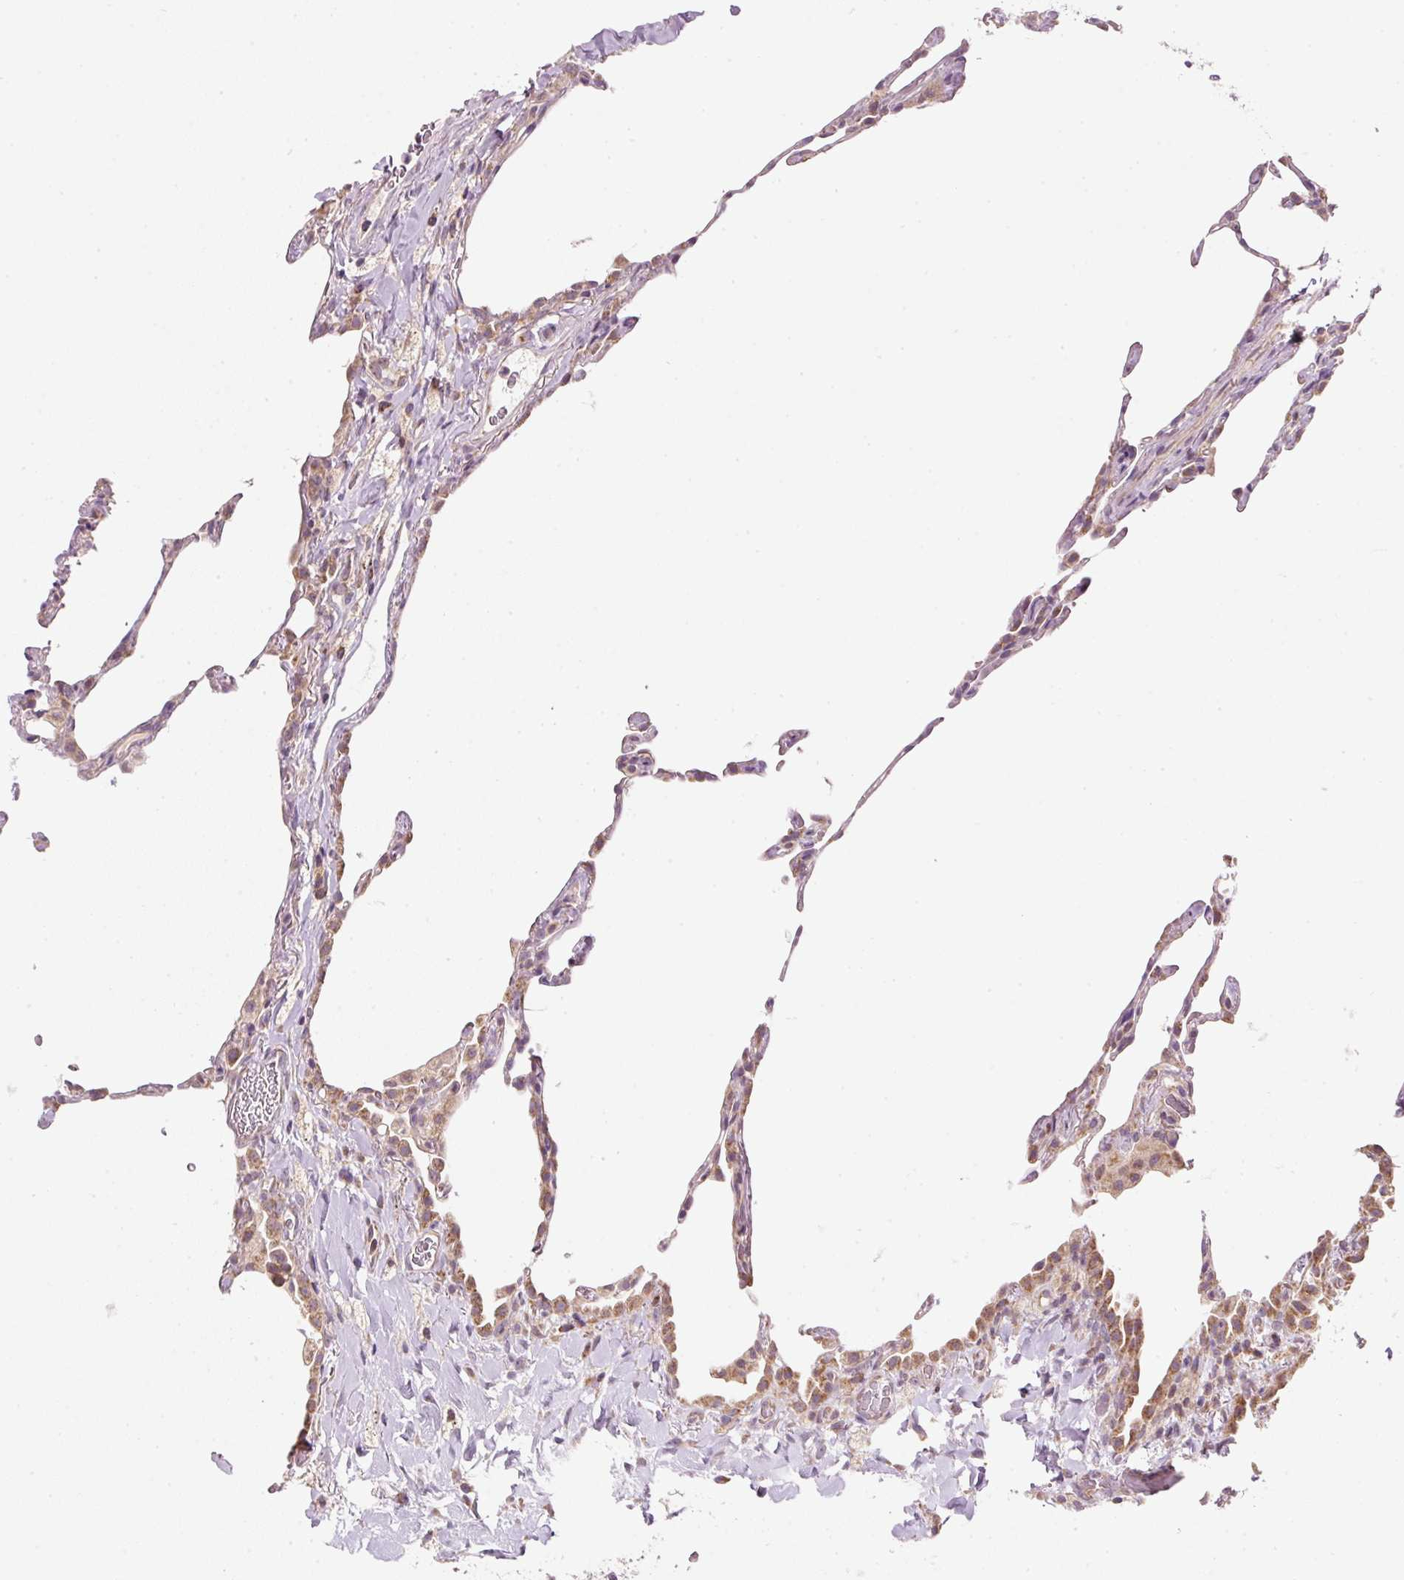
{"staining": {"intensity": "weak", "quantity": "25%-75%", "location": "cytoplasmic/membranous"}, "tissue": "lung", "cell_type": "Alveolar cells", "image_type": "normal", "snomed": [{"axis": "morphology", "description": "Normal tissue, NOS"}, {"axis": "topography", "description": "Lung"}], "caption": "Benign lung reveals weak cytoplasmic/membranous positivity in approximately 25%-75% of alveolar cells, visualized by immunohistochemistry.", "gene": "FAM78B", "patient": {"sex": "female", "age": 57}}